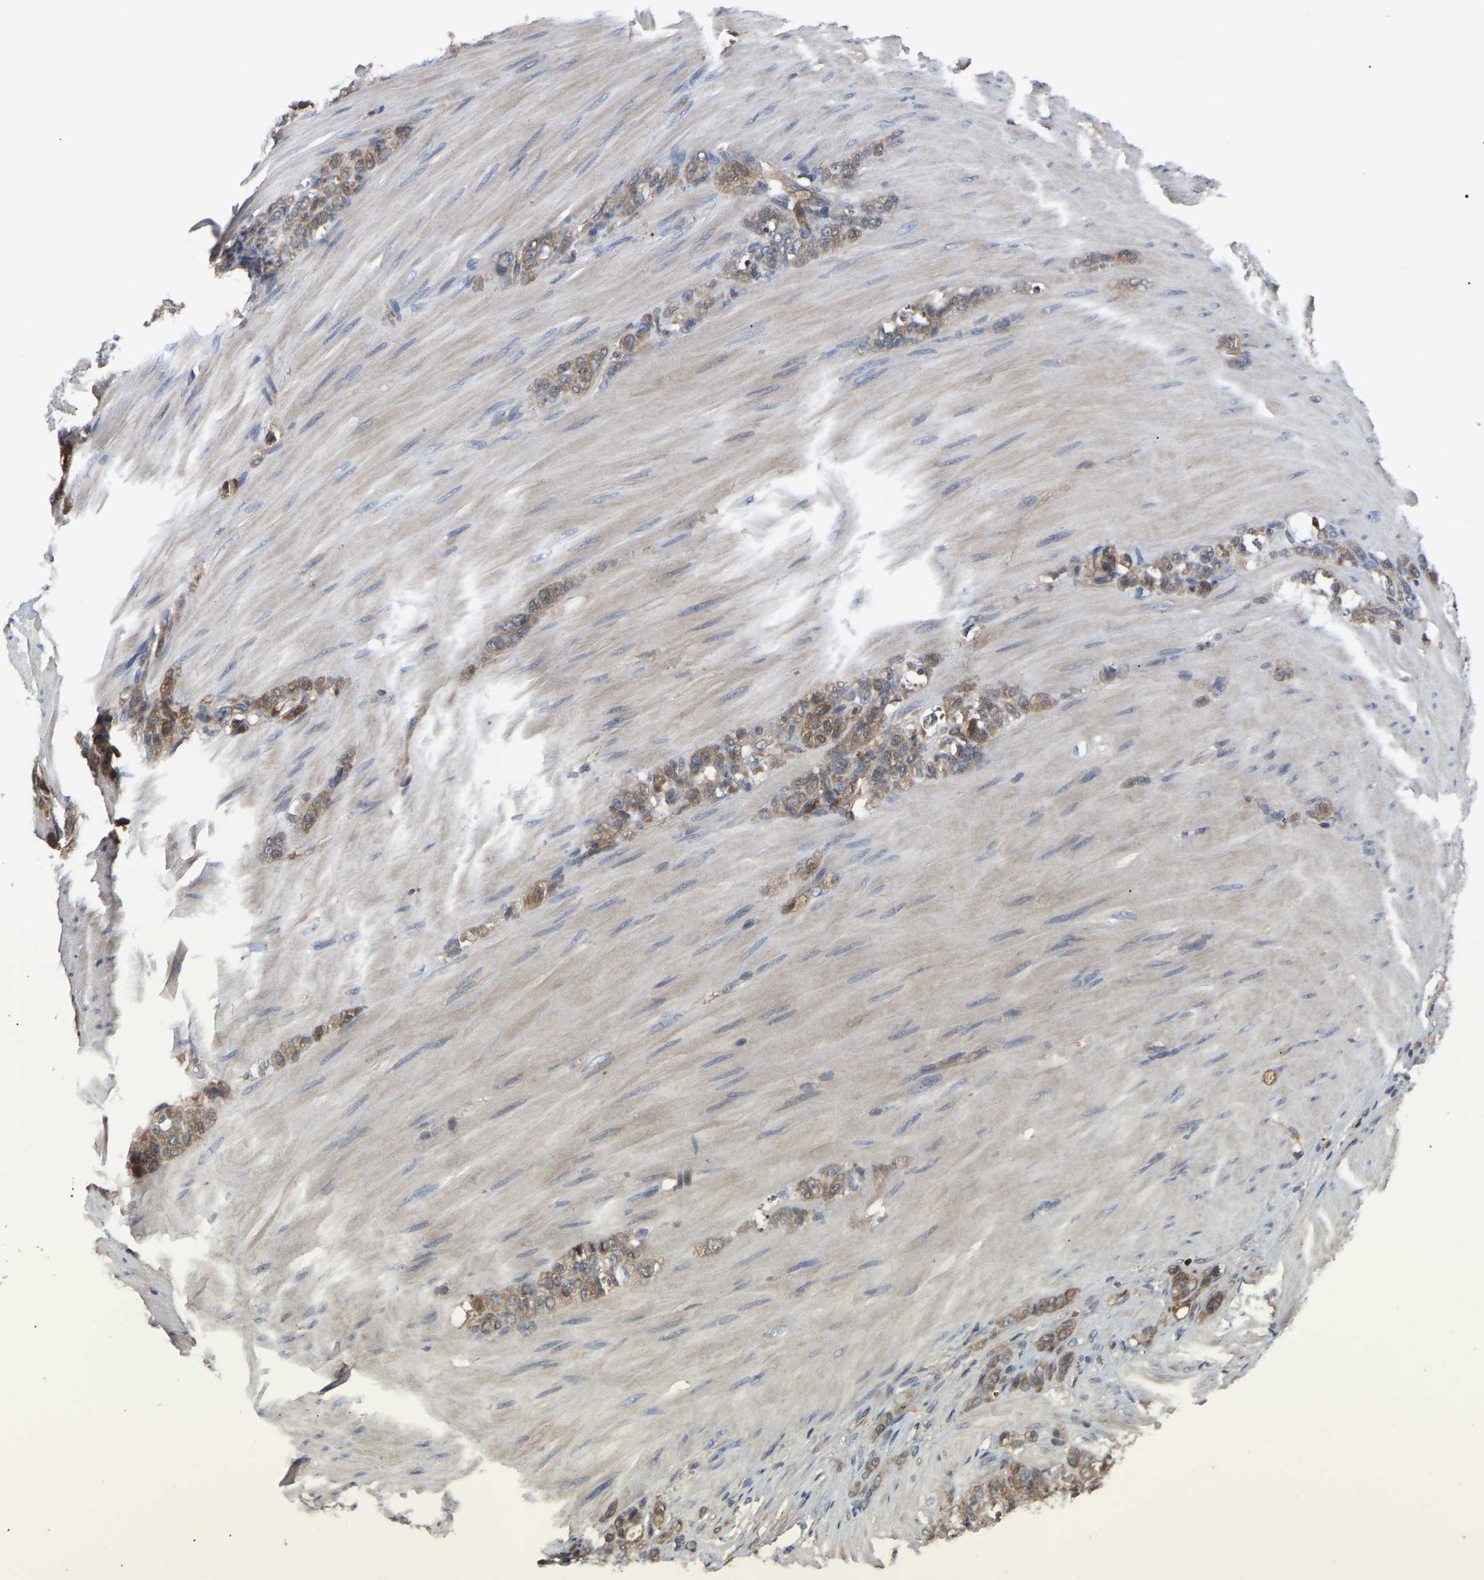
{"staining": {"intensity": "moderate", "quantity": ">75%", "location": "cytoplasmic/membranous"}, "tissue": "stomach cancer", "cell_type": "Tumor cells", "image_type": "cancer", "snomed": [{"axis": "morphology", "description": "Normal tissue, NOS"}, {"axis": "morphology", "description": "Adenocarcinoma, NOS"}, {"axis": "topography", "description": "Stomach"}], "caption": "Moderate cytoplasmic/membranous positivity is identified in about >75% of tumor cells in stomach adenocarcinoma. The staining was performed using DAB, with brown indicating positive protein expression. Nuclei are stained blue with hematoxylin.", "gene": "CIT", "patient": {"sex": "male", "age": 82}}